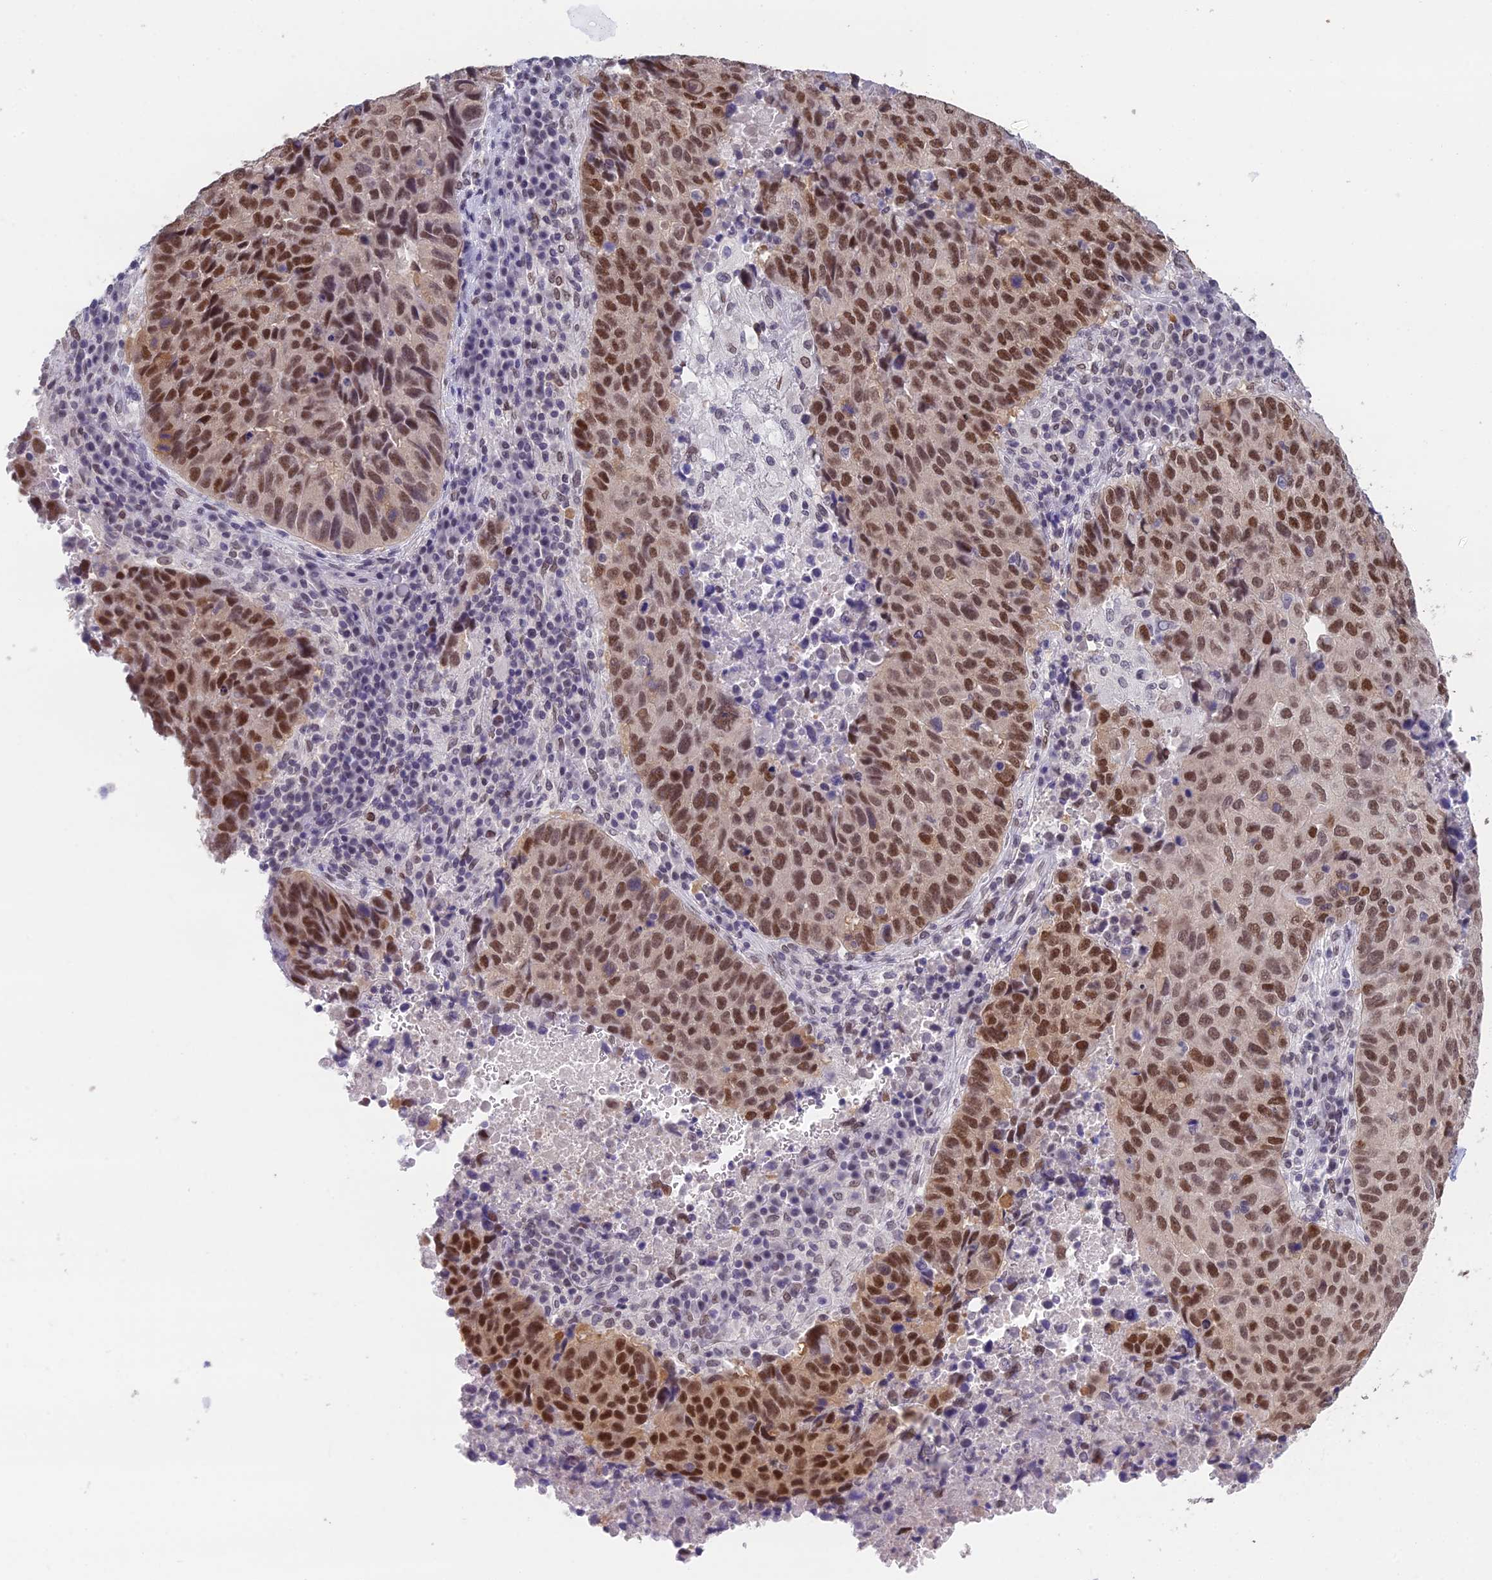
{"staining": {"intensity": "moderate", "quantity": ">75%", "location": "nuclear"}, "tissue": "lung cancer", "cell_type": "Tumor cells", "image_type": "cancer", "snomed": [{"axis": "morphology", "description": "Squamous cell carcinoma, NOS"}, {"axis": "topography", "description": "Lung"}], "caption": "Immunohistochemical staining of human lung cancer displays moderate nuclear protein expression in about >75% of tumor cells. (DAB = brown stain, brightfield microscopy at high magnification).", "gene": "CCDC97", "patient": {"sex": "male", "age": 73}}